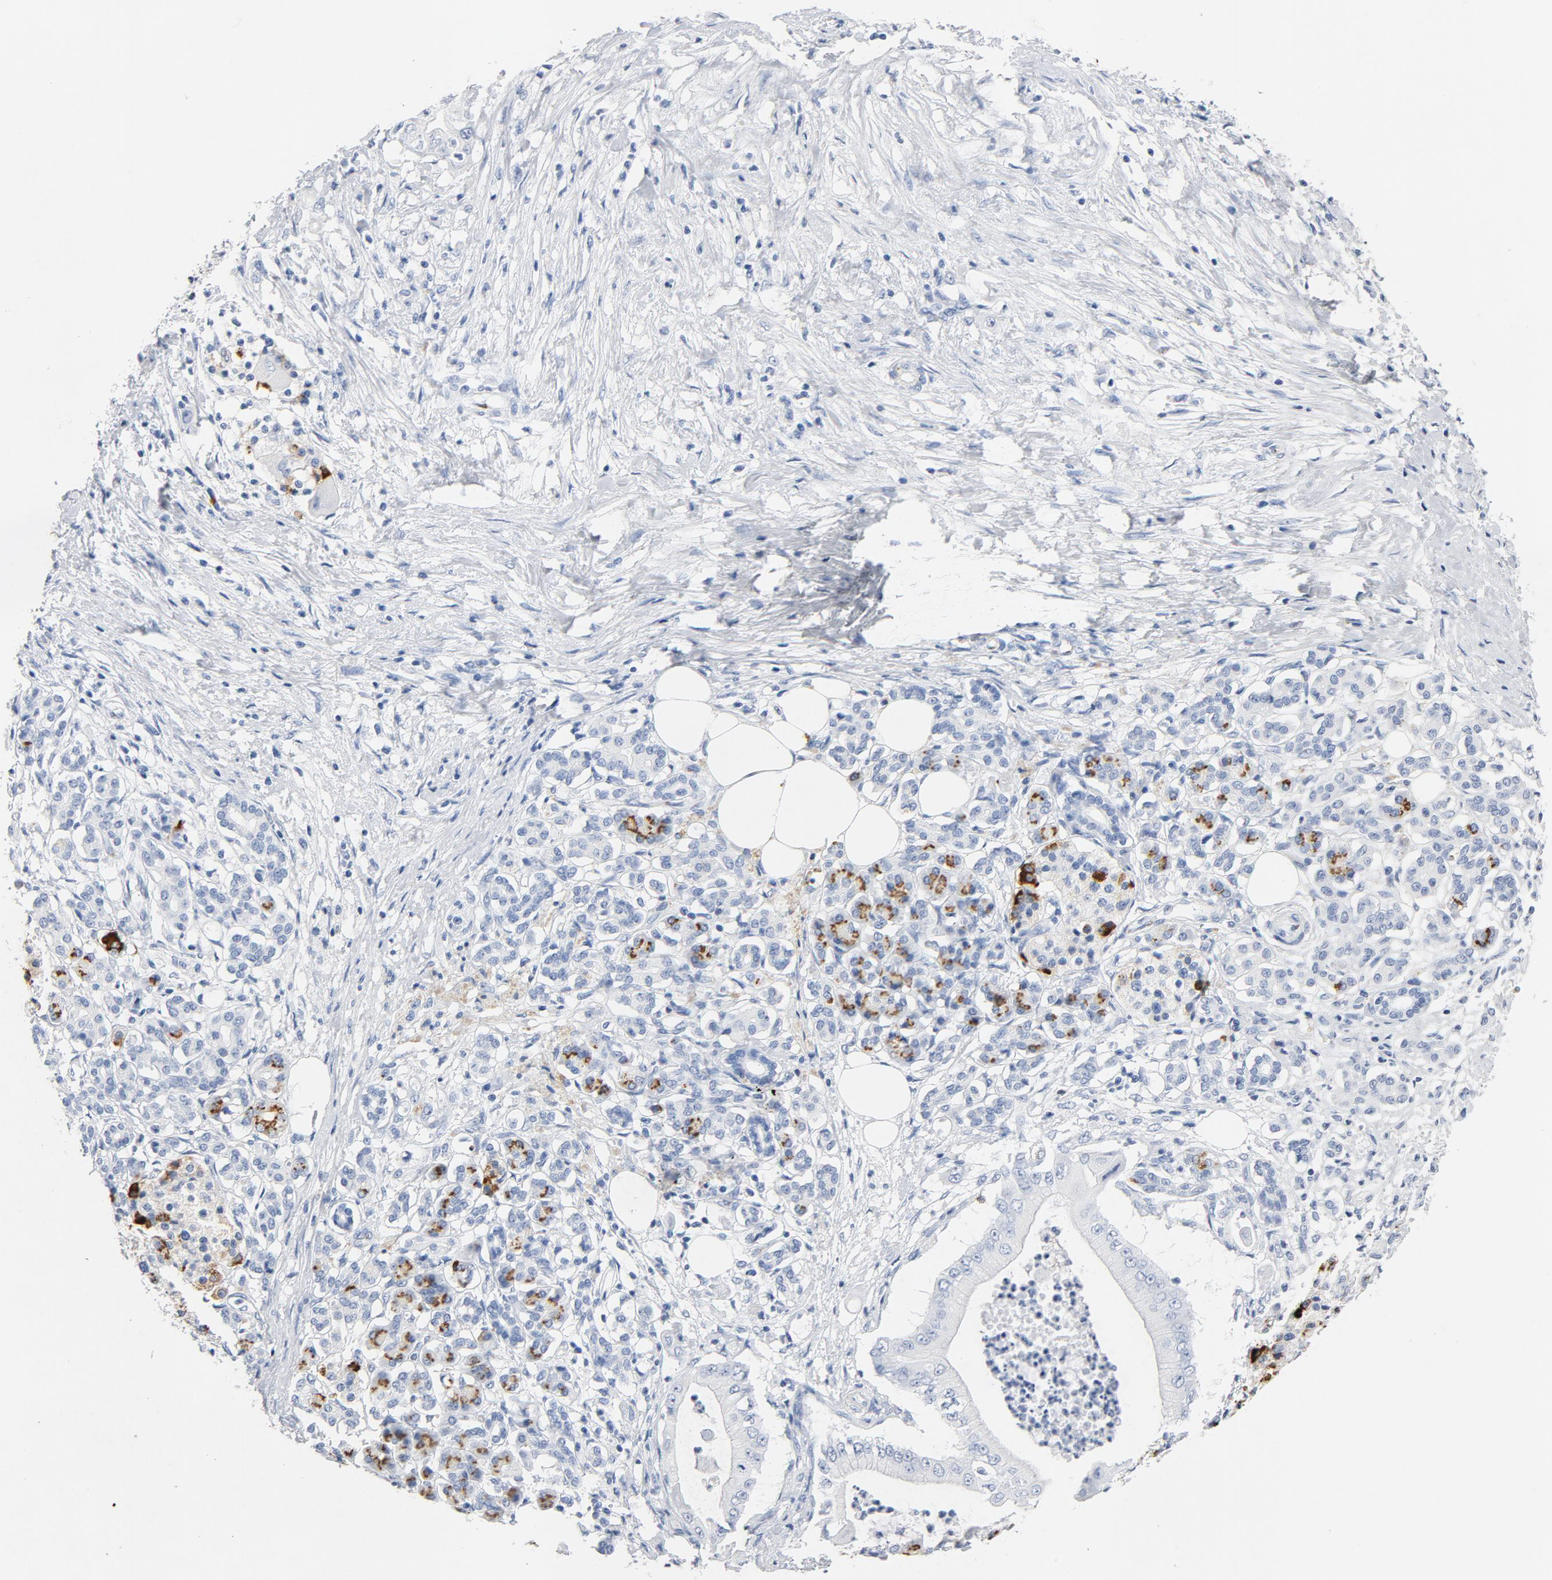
{"staining": {"intensity": "strong", "quantity": "25%-75%", "location": "cytoplasmic/membranous"}, "tissue": "pancreatic cancer", "cell_type": "Tumor cells", "image_type": "cancer", "snomed": [{"axis": "morphology", "description": "Adenocarcinoma, NOS"}, {"axis": "topography", "description": "Pancreas"}], "caption": "Pancreatic cancer stained with a protein marker demonstrates strong staining in tumor cells.", "gene": "PTPRB", "patient": {"sex": "male", "age": 62}}